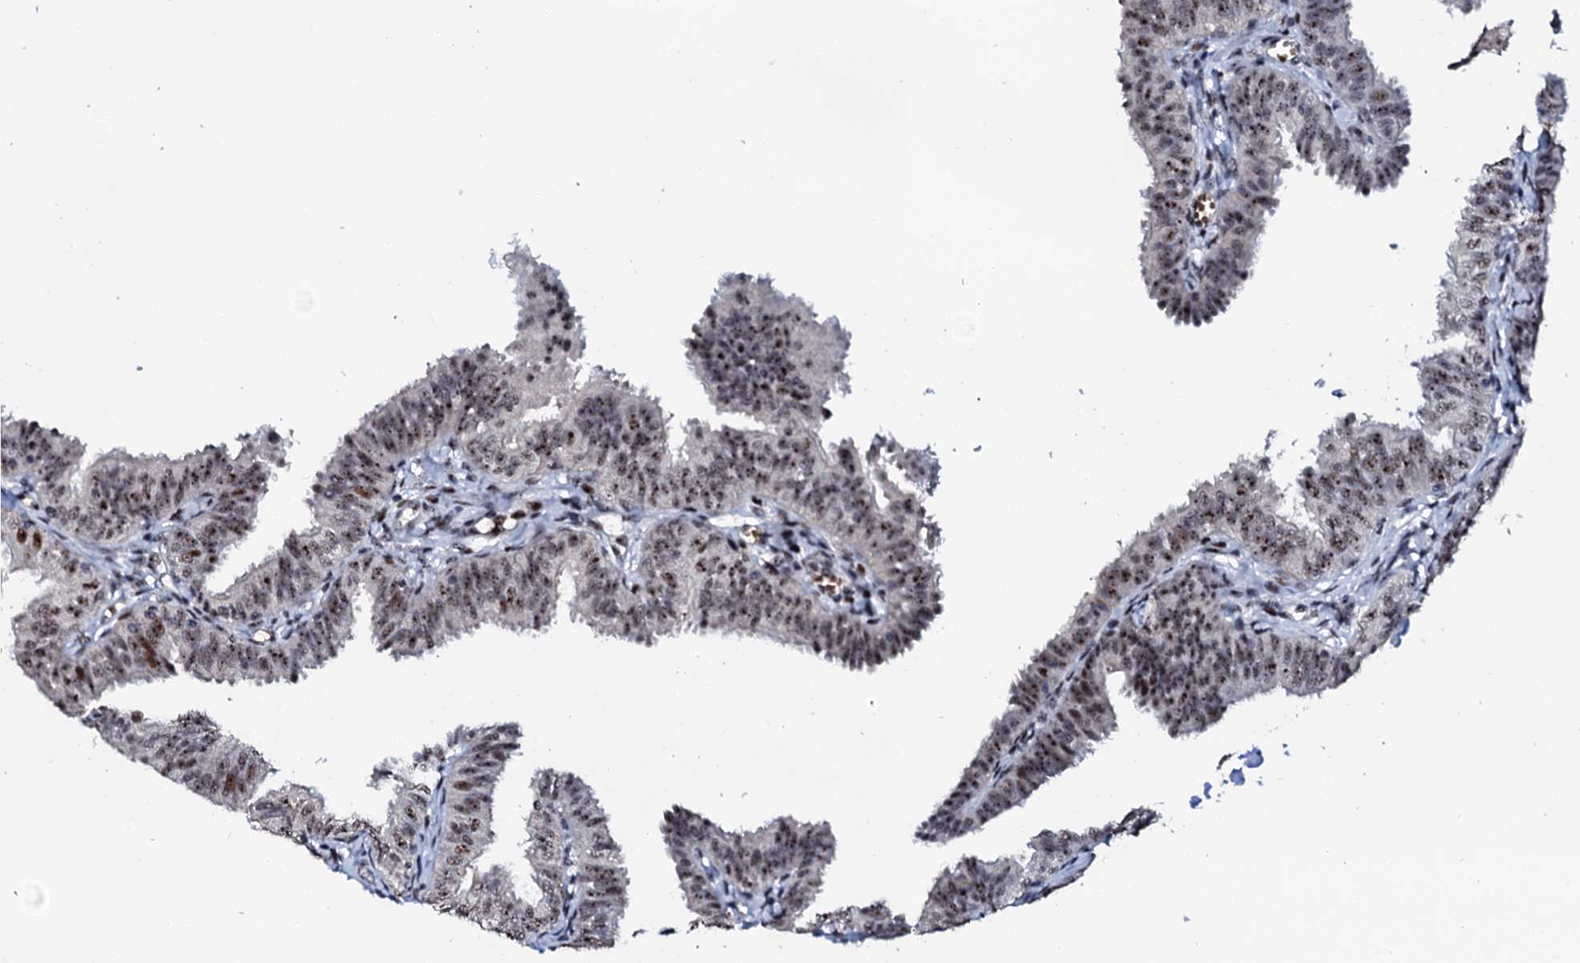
{"staining": {"intensity": "moderate", "quantity": ">75%", "location": "nuclear"}, "tissue": "fallopian tube", "cell_type": "Glandular cells", "image_type": "normal", "snomed": [{"axis": "morphology", "description": "Normal tissue, NOS"}, {"axis": "topography", "description": "Fallopian tube"}], "caption": "Protein staining exhibits moderate nuclear positivity in about >75% of glandular cells in unremarkable fallopian tube. The staining was performed using DAB, with brown indicating positive protein expression. Nuclei are stained blue with hematoxylin.", "gene": "NEUROG3", "patient": {"sex": "female", "age": 35}}